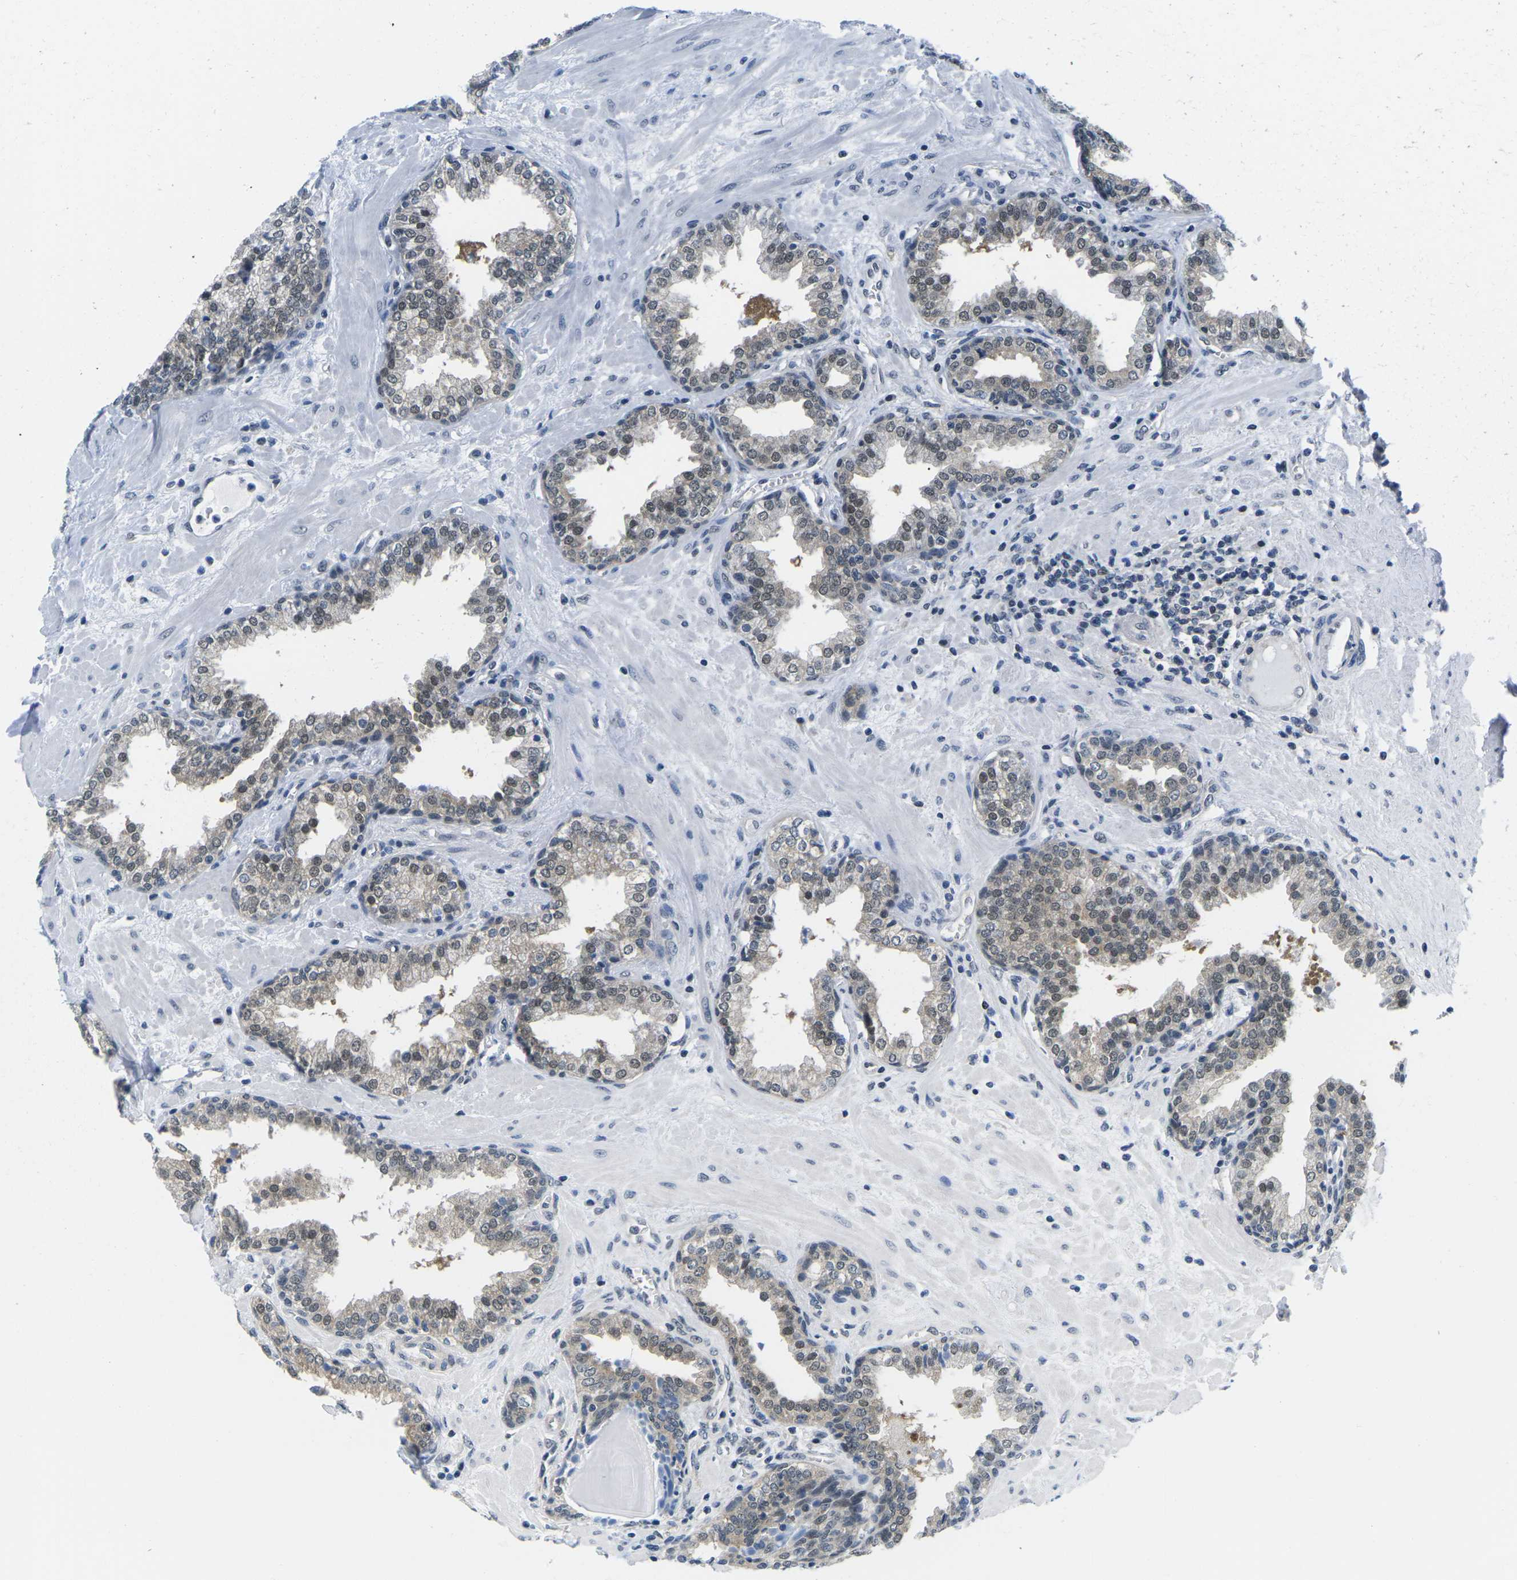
{"staining": {"intensity": "moderate", "quantity": ">75%", "location": "nuclear"}, "tissue": "prostate", "cell_type": "Glandular cells", "image_type": "normal", "snomed": [{"axis": "morphology", "description": "Normal tissue, NOS"}, {"axis": "topography", "description": "Prostate"}], "caption": "Immunohistochemistry (IHC) (DAB) staining of unremarkable prostate demonstrates moderate nuclear protein positivity in about >75% of glandular cells.", "gene": "UBA7", "patient": {"sex": "male", "age": 51}}